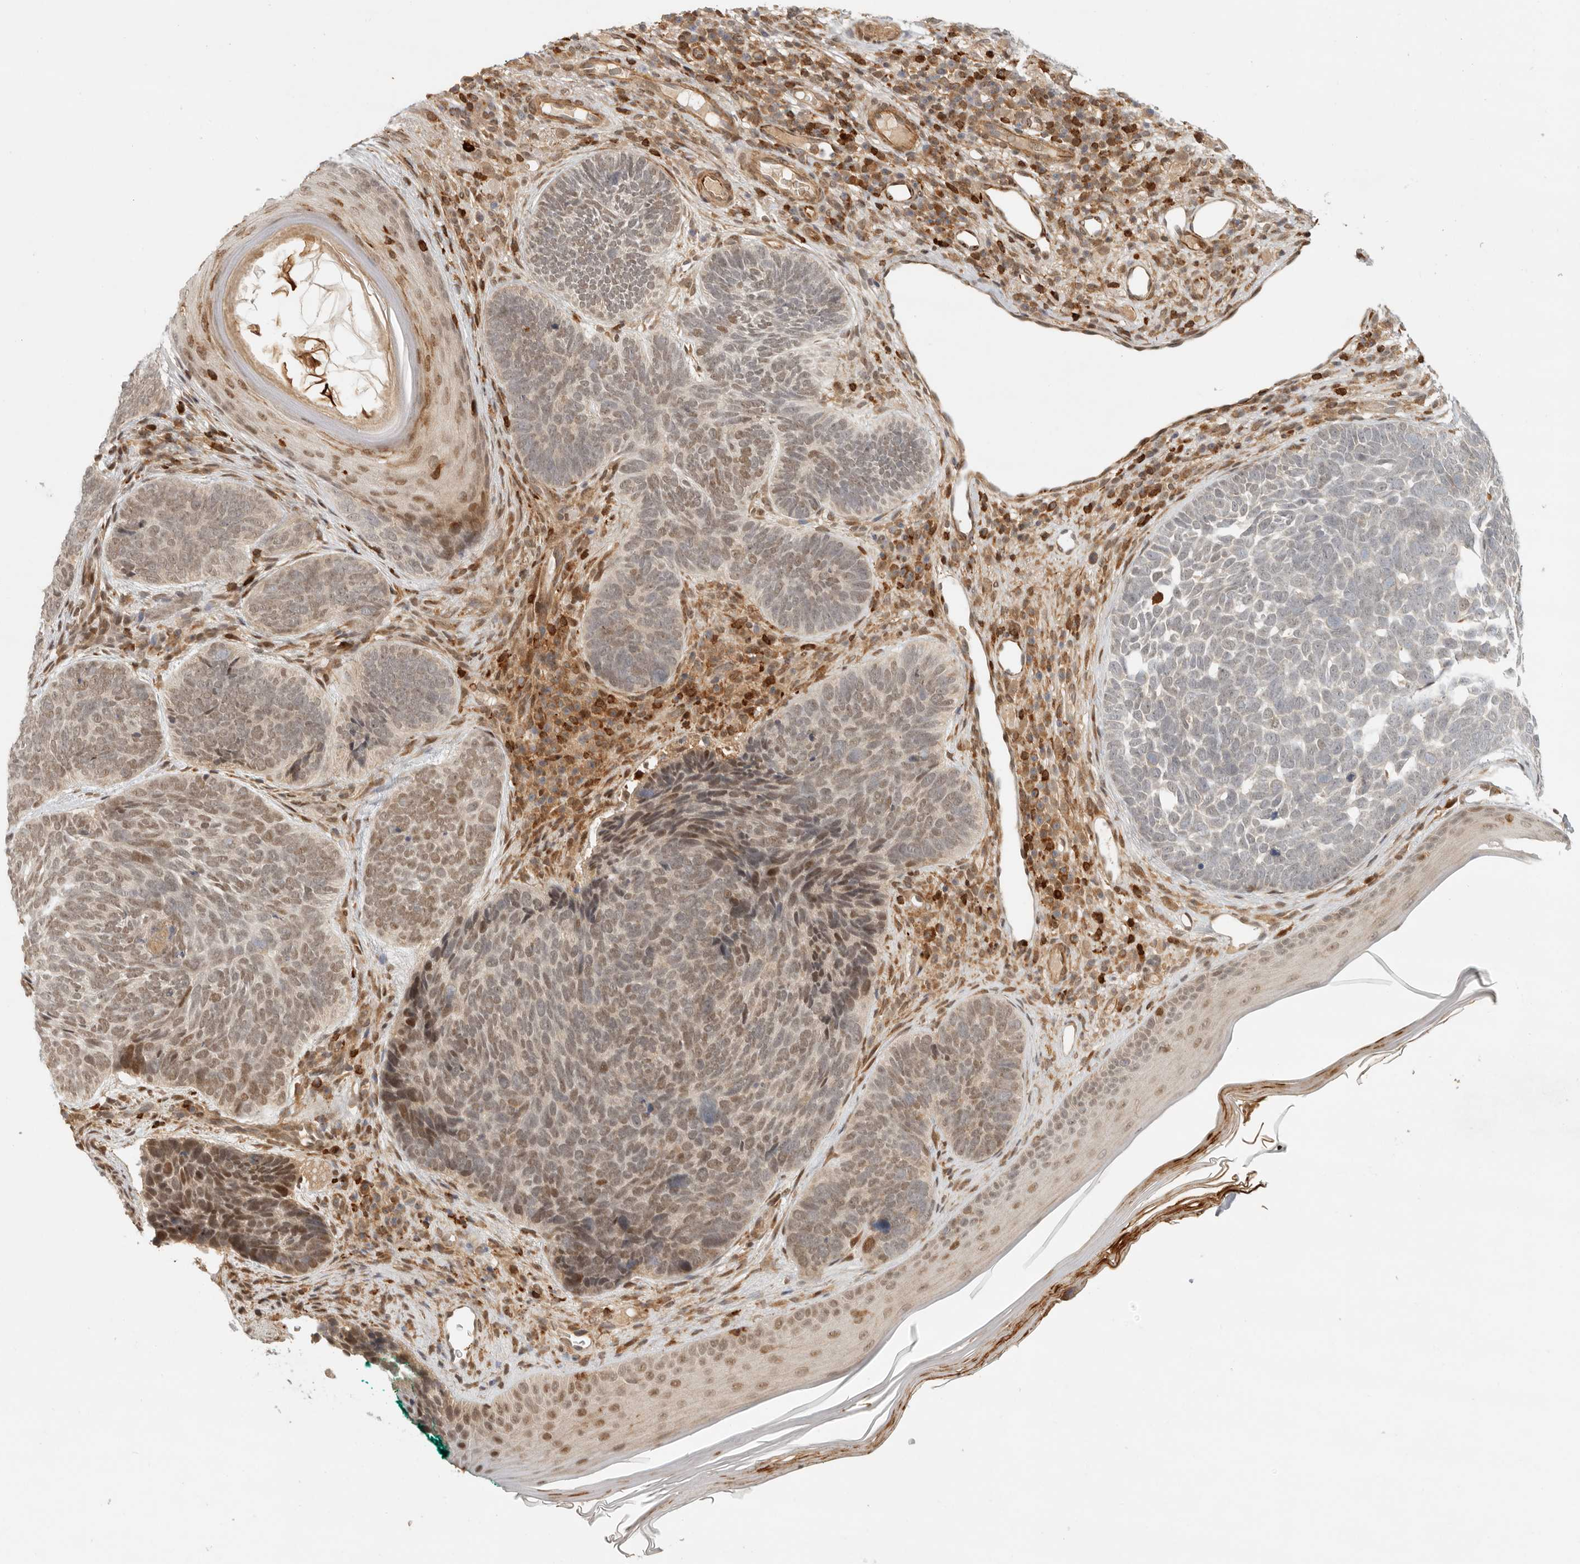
{"staining": {"intensity": "weak", "quantity": "25%-75%", "location": "nuclear"}, "tissue": "skin cancer", "cell_type": "Tumor cells", "image_type": "cancer", "snomed": [{"axis": "morphology", "description": "Basal cell carcinoma"}, {"axis": "topography", "description": "Skin"}], "caption": "Skin cancer stained with DAB immunohistochemistry reveals low levels of weak nuclear positivity in about 25%-75% of tumor cells. The staining was performed using DAB, with brown indicating positive protein expression. Nuclei are stained blue with hematoxylin.", "gene": "AHDC1", "patient": {"sex": "female", "age": 85}}